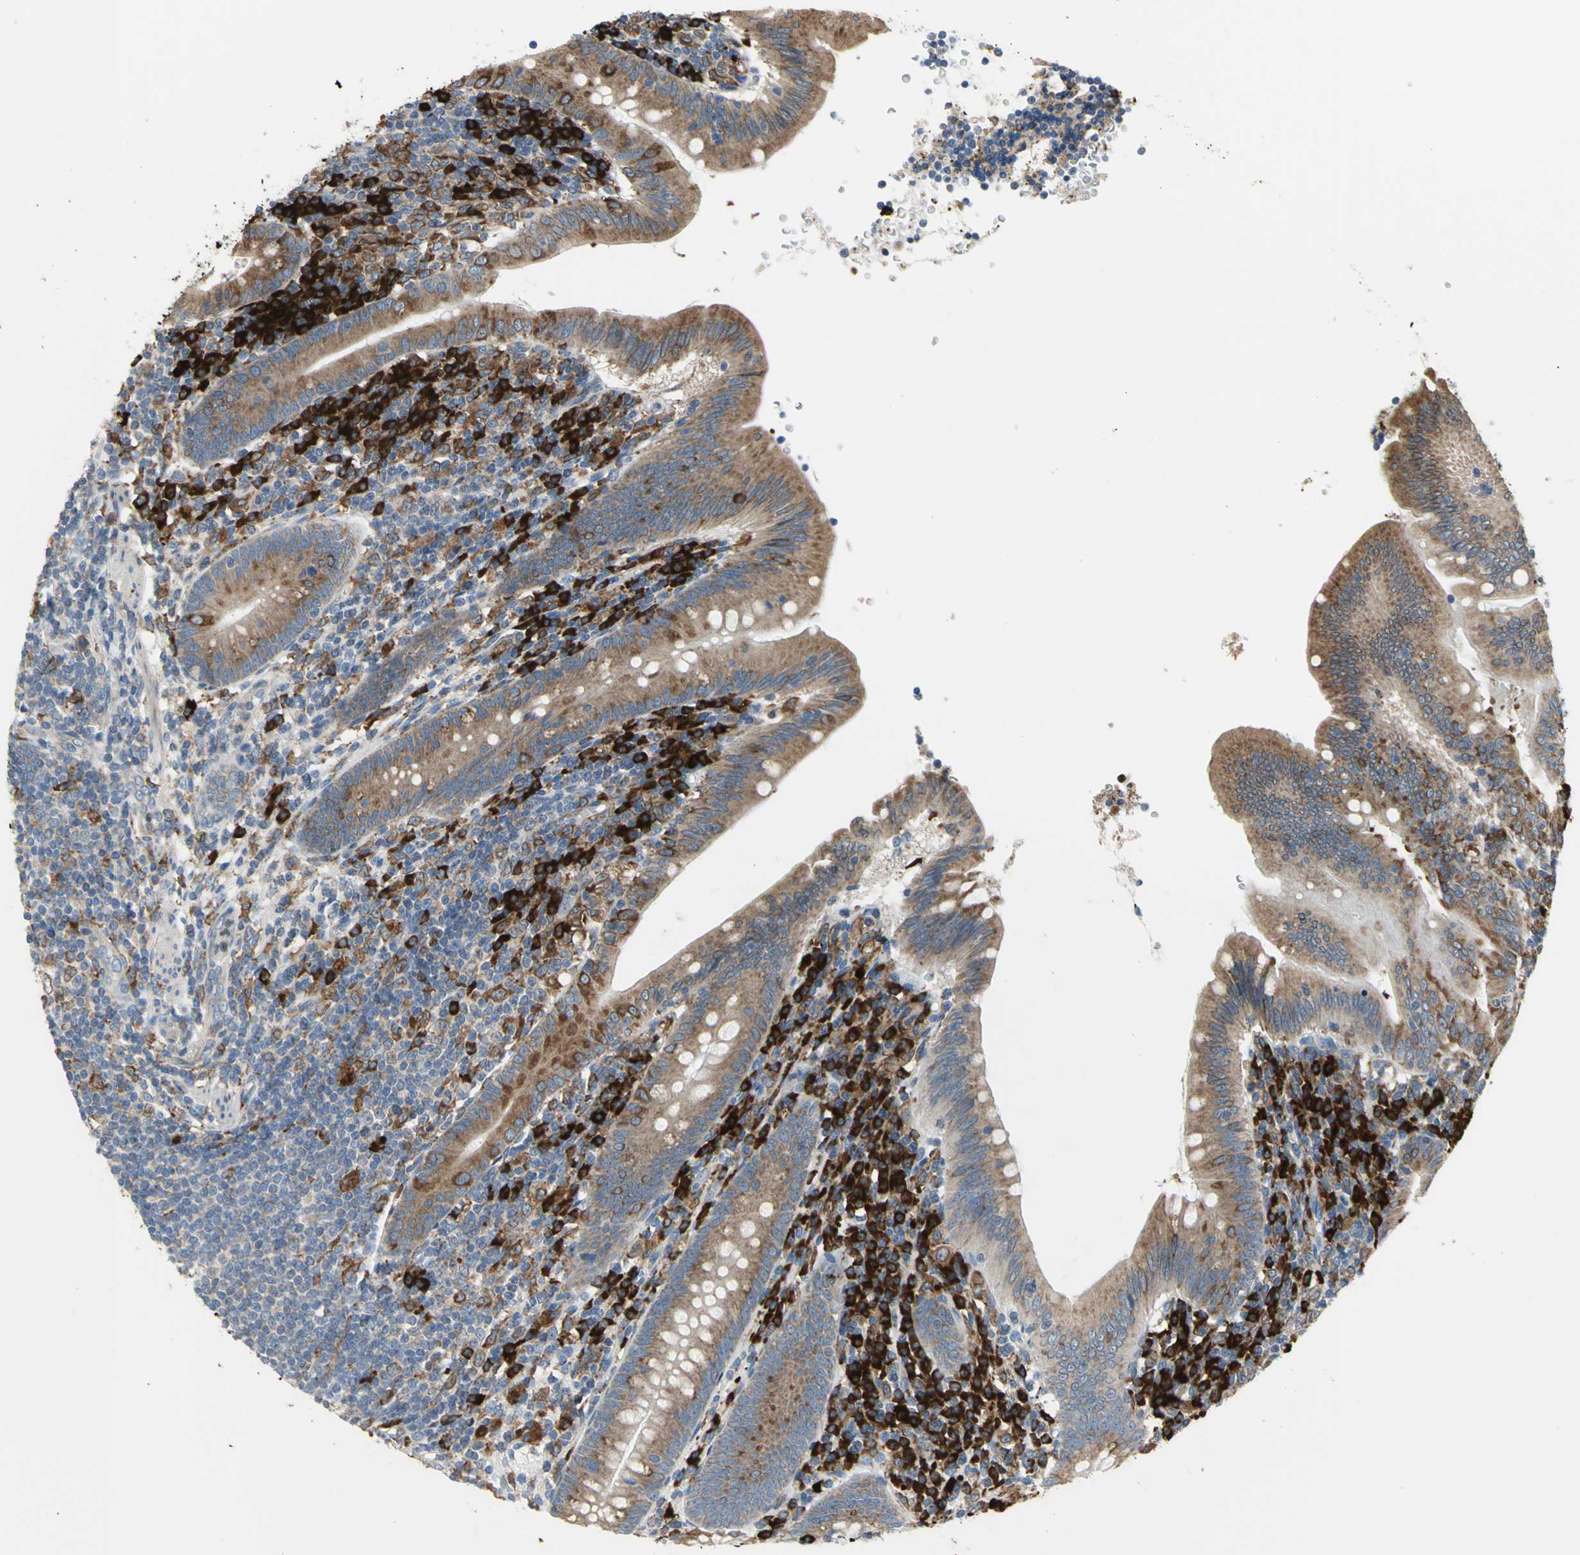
{"staining": {"intensity": "strong", "quantity": ">75%", "location": "cytoplasmic/membranous"}, "tissue": "appendix", "cell_type": "Glandular cells", "image_type": "normal", "snomed": [{"axis": "morphology", "description": "Normal tissue, NOS"}, {"axis": "morphology", "description": "Inflammation, NOS"}, {"axis": "topography", "description": "Appendix"}], "caption": "High-power microscopy captured an immunohistochemistry (IHC) micrograph of unremarkable appendix, revealing strong cytoplasmic/membranous expression in about >75% of glandular cells. (DAB (3,3'-diaminobenzidine) IHC with brightfield microscopy, high magnification).", "gene": "SDF2L1", "patient": {"sex": "male", "age": 46}}